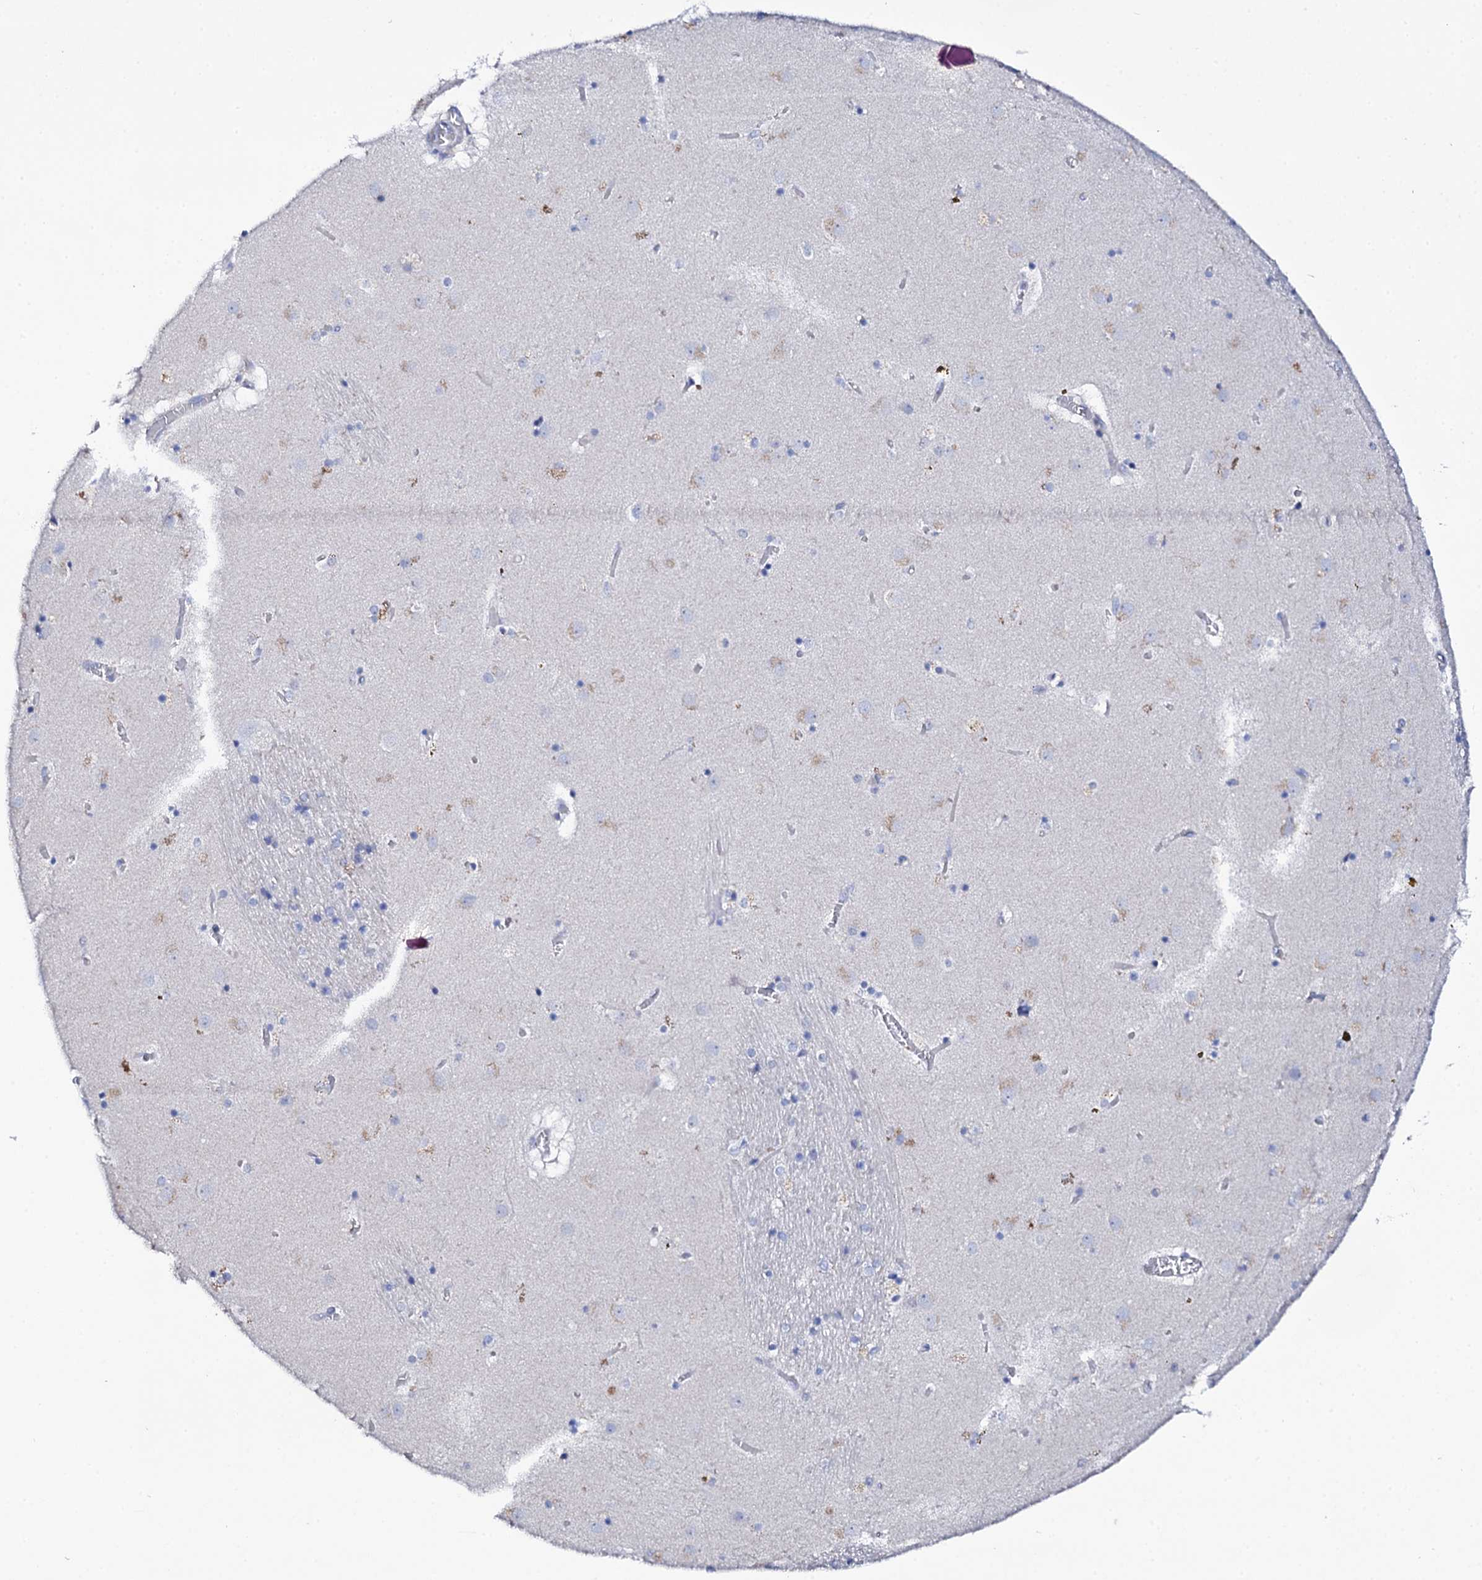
{"staining": {"intensity": "negative", "quantity": "none", "location": "none"}, "tissue": "caudate", "cell_type": "Glial cells", "image_type": "normal", "snomed": [{"axis": "morphology", "description": "Normal tissue, NOS"}, {"axis": "topography", "description": "Lateral ventricle wall"}], "caption": "A photomicrograph of caudate stained for a protein reveals no brown staining in glial cells.", "gene": "NUDT13", "patient": {"sex": "male", "age": 70}}